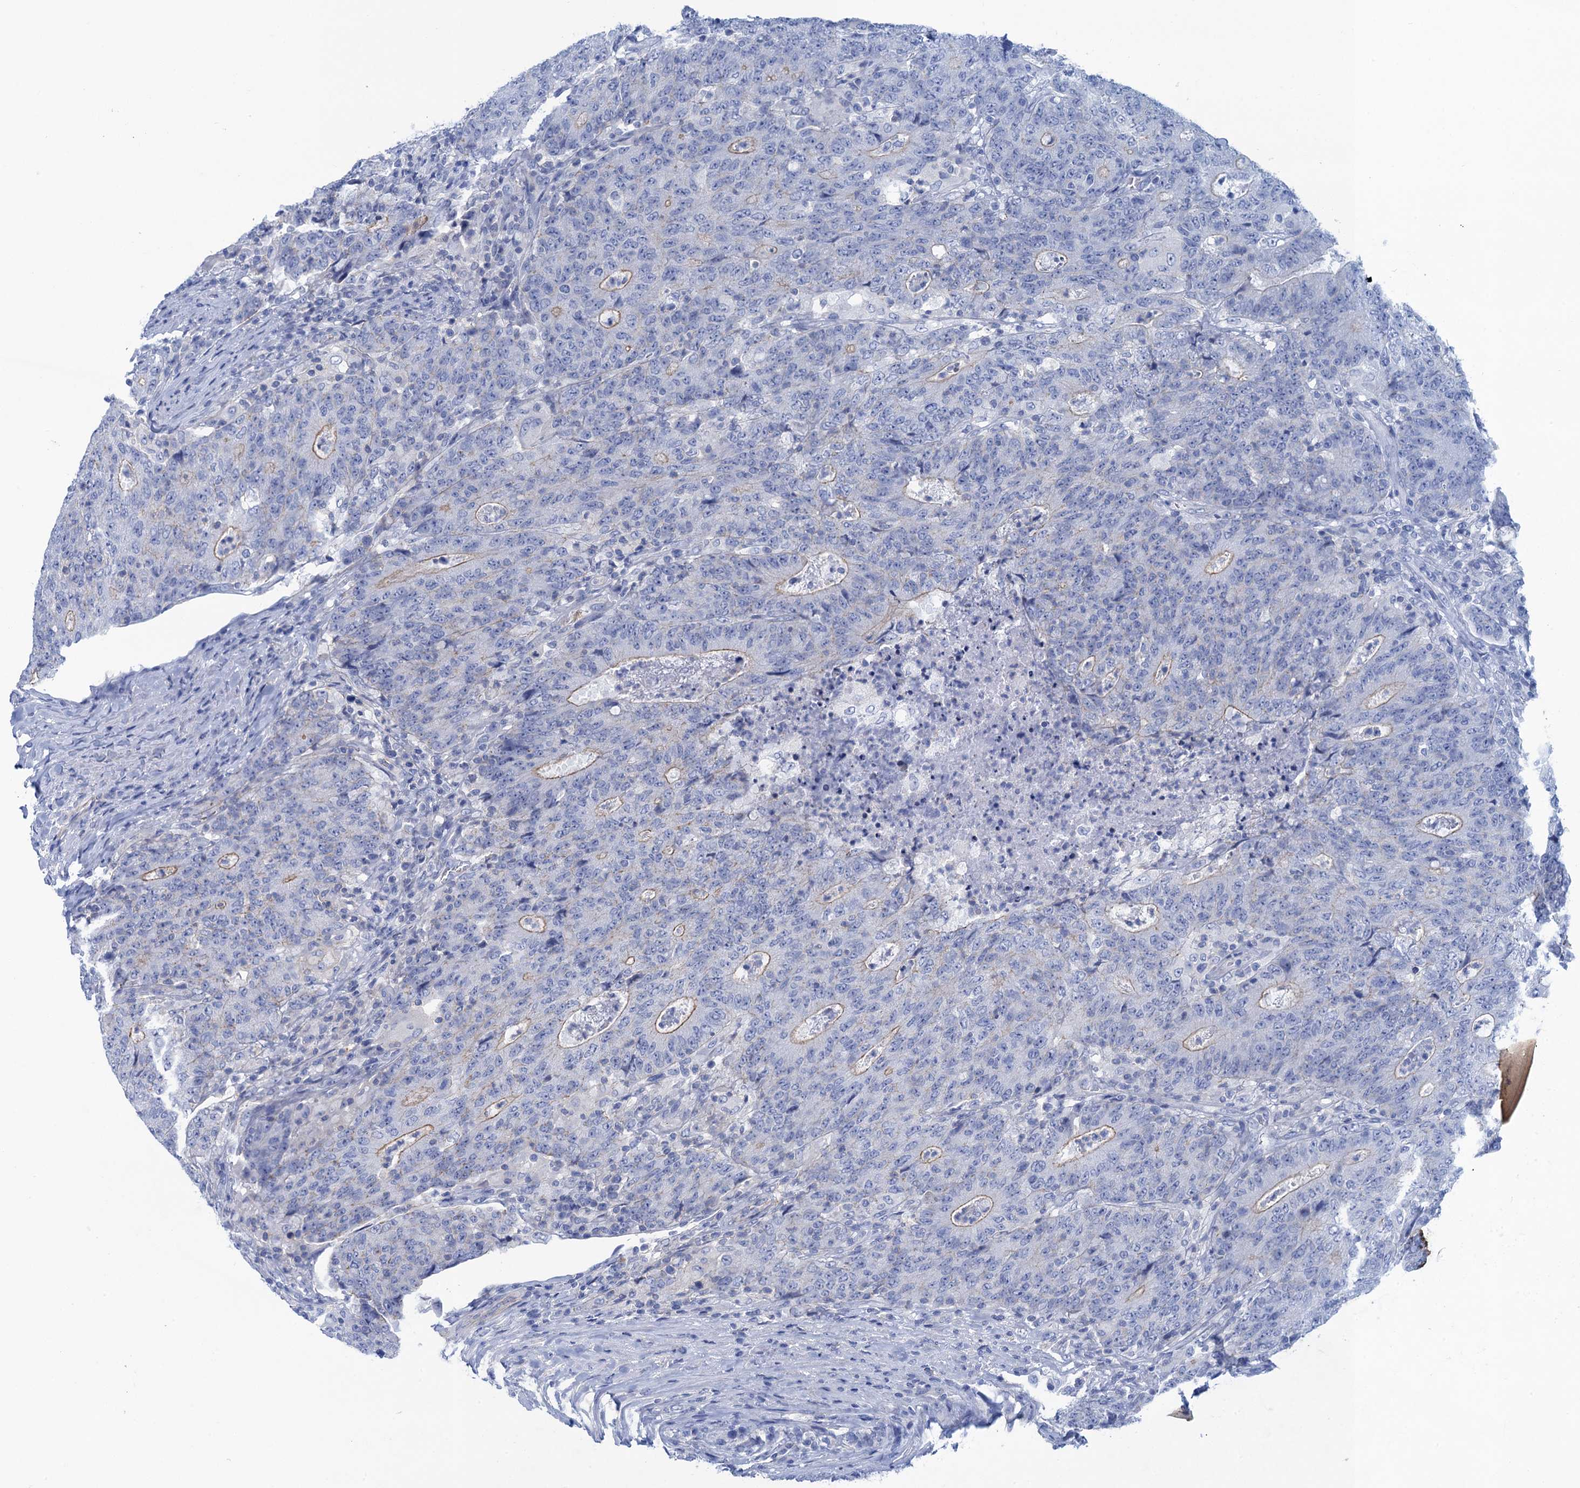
{"staining": {"intensity": "weak", "quantity": "<25%", "location": "cytoplasmic/membranous"}, "tissue": "colorectal cancer", "cell_type": "Tumor cells", "image_type": "cancer", "snomed": [{"axis": "morphology", "description": "Adenocarcinoma, NOS"}, {"axis": "topography", "description": "Colon"}], "caption": "IHC of adenocarcinoma (colorectal) shows no positivity in tumor cells. (DAB immunohistochemistry (IHC), high magnification).", "gene": "CALML5", "patient": {"sex": "female", "age": 75}}